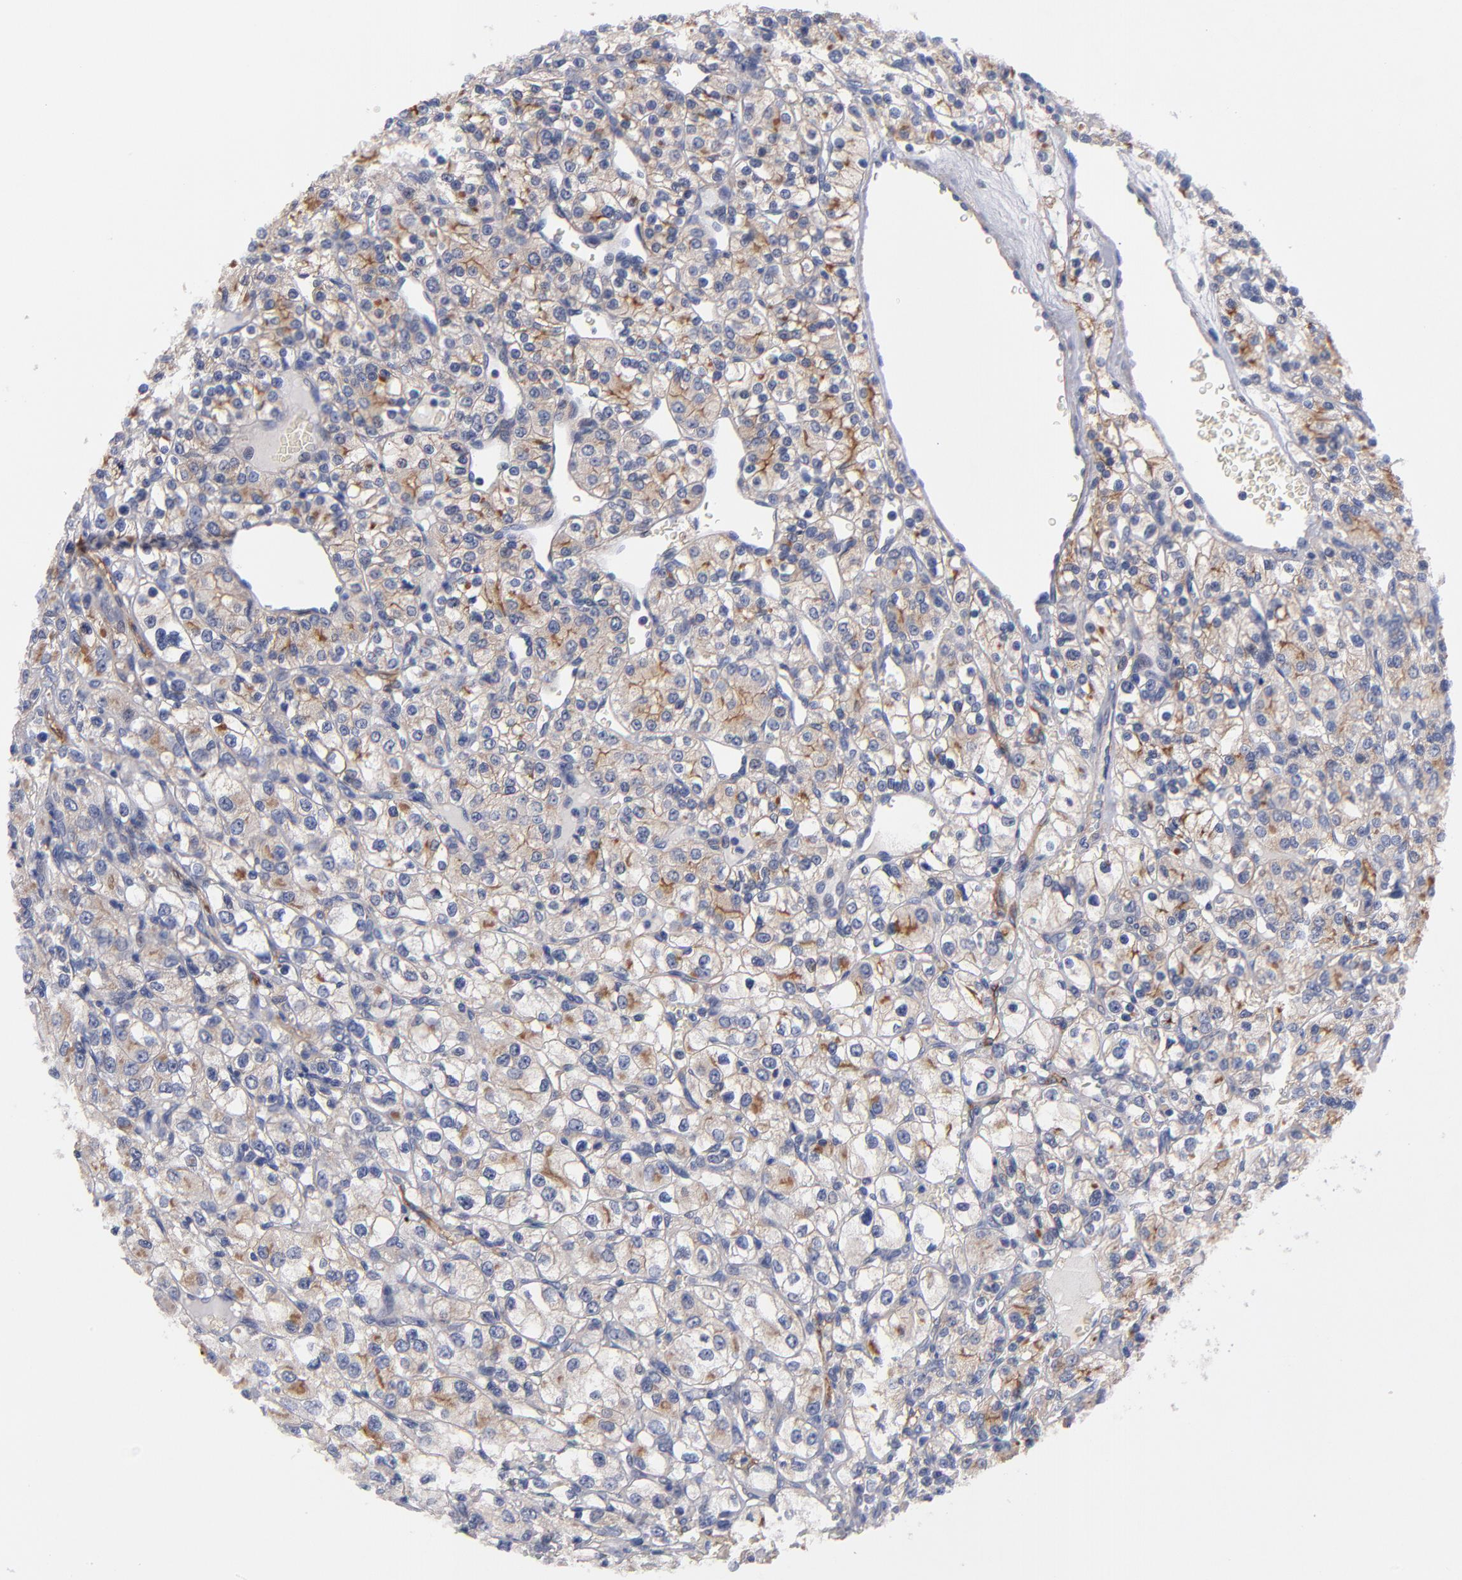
{"staining": {"intensity": "moderate", "quantity": "25%-75%", "location": "cytoplasmic/membranous"}, "tissue": "renal cancer", "cell_type": "Tumor cells", "image_type": "cancer", "snomed": [{"axis": "morphology", "description": "Adenocarcinoma, NOS"}, {"axis": "topography", "description": "Kidney"}], "caption": "Protein staining exhibits moderate cytoplasmic/membranous staining in approximately 25%-75% of tumor cells in adenocarcinoma (renal).", "gene": "PLSCR4", "patient": {"sex": "female", "age": 62}}